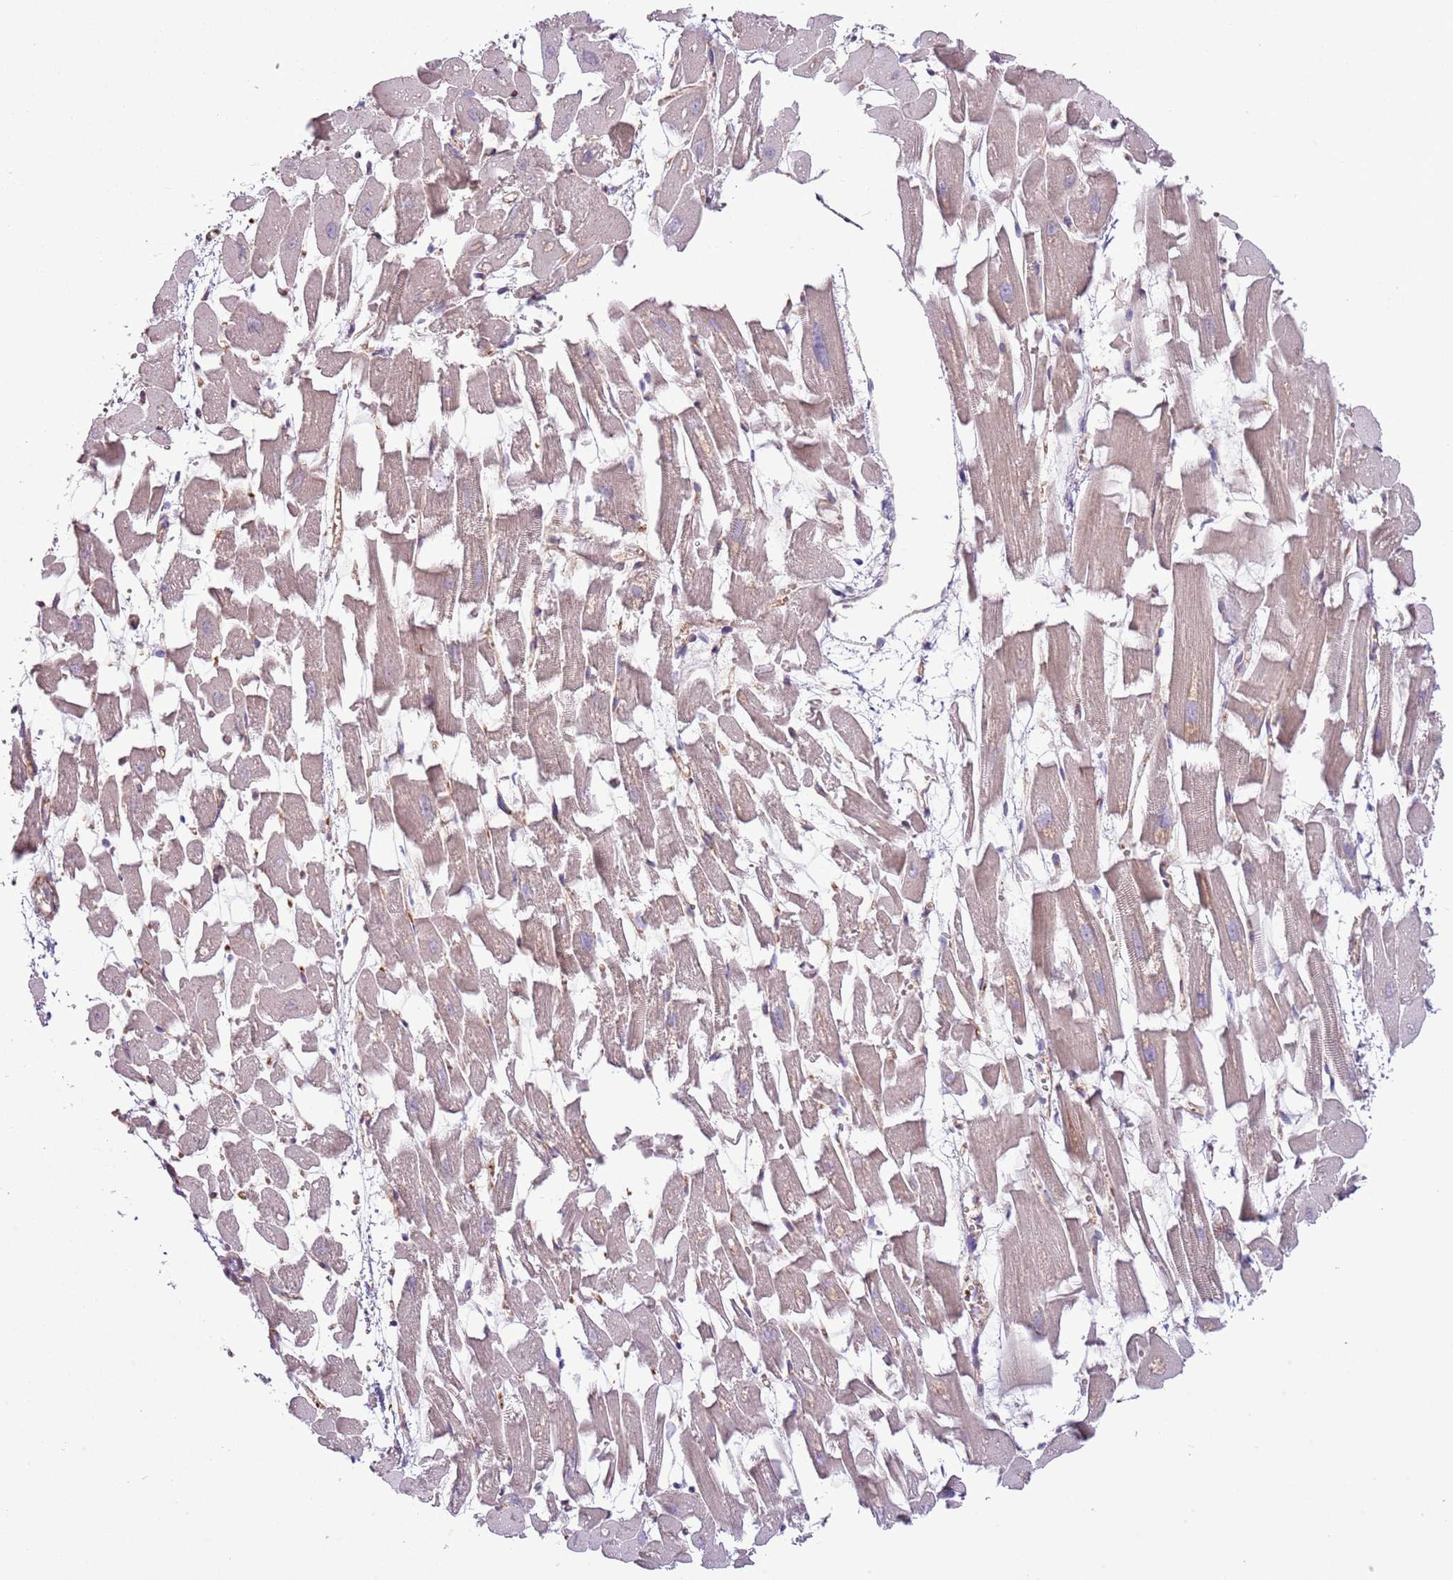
{"staining": {"intensity": "weak", "quantity": "25%-75%", "location": "cytoplasmic/membranous"}, "tissue": "heart muscle", "cell_type": "Cardiomyocytes", "image_type": "normal", "snomed": [{"axis": "morphology", "description": "Normal tissue, NOS"}, {"axis": "topography", "description": "Heart"}], "caption": "Heart muscle stained with immunohistochemistry (IHC) exhibits weak cytoplasmic/membranous positivity in about 25%-75% of cardiomyocytes.", "gene": "LPIN2", "patient": {"sex": "female", "age": 64}}